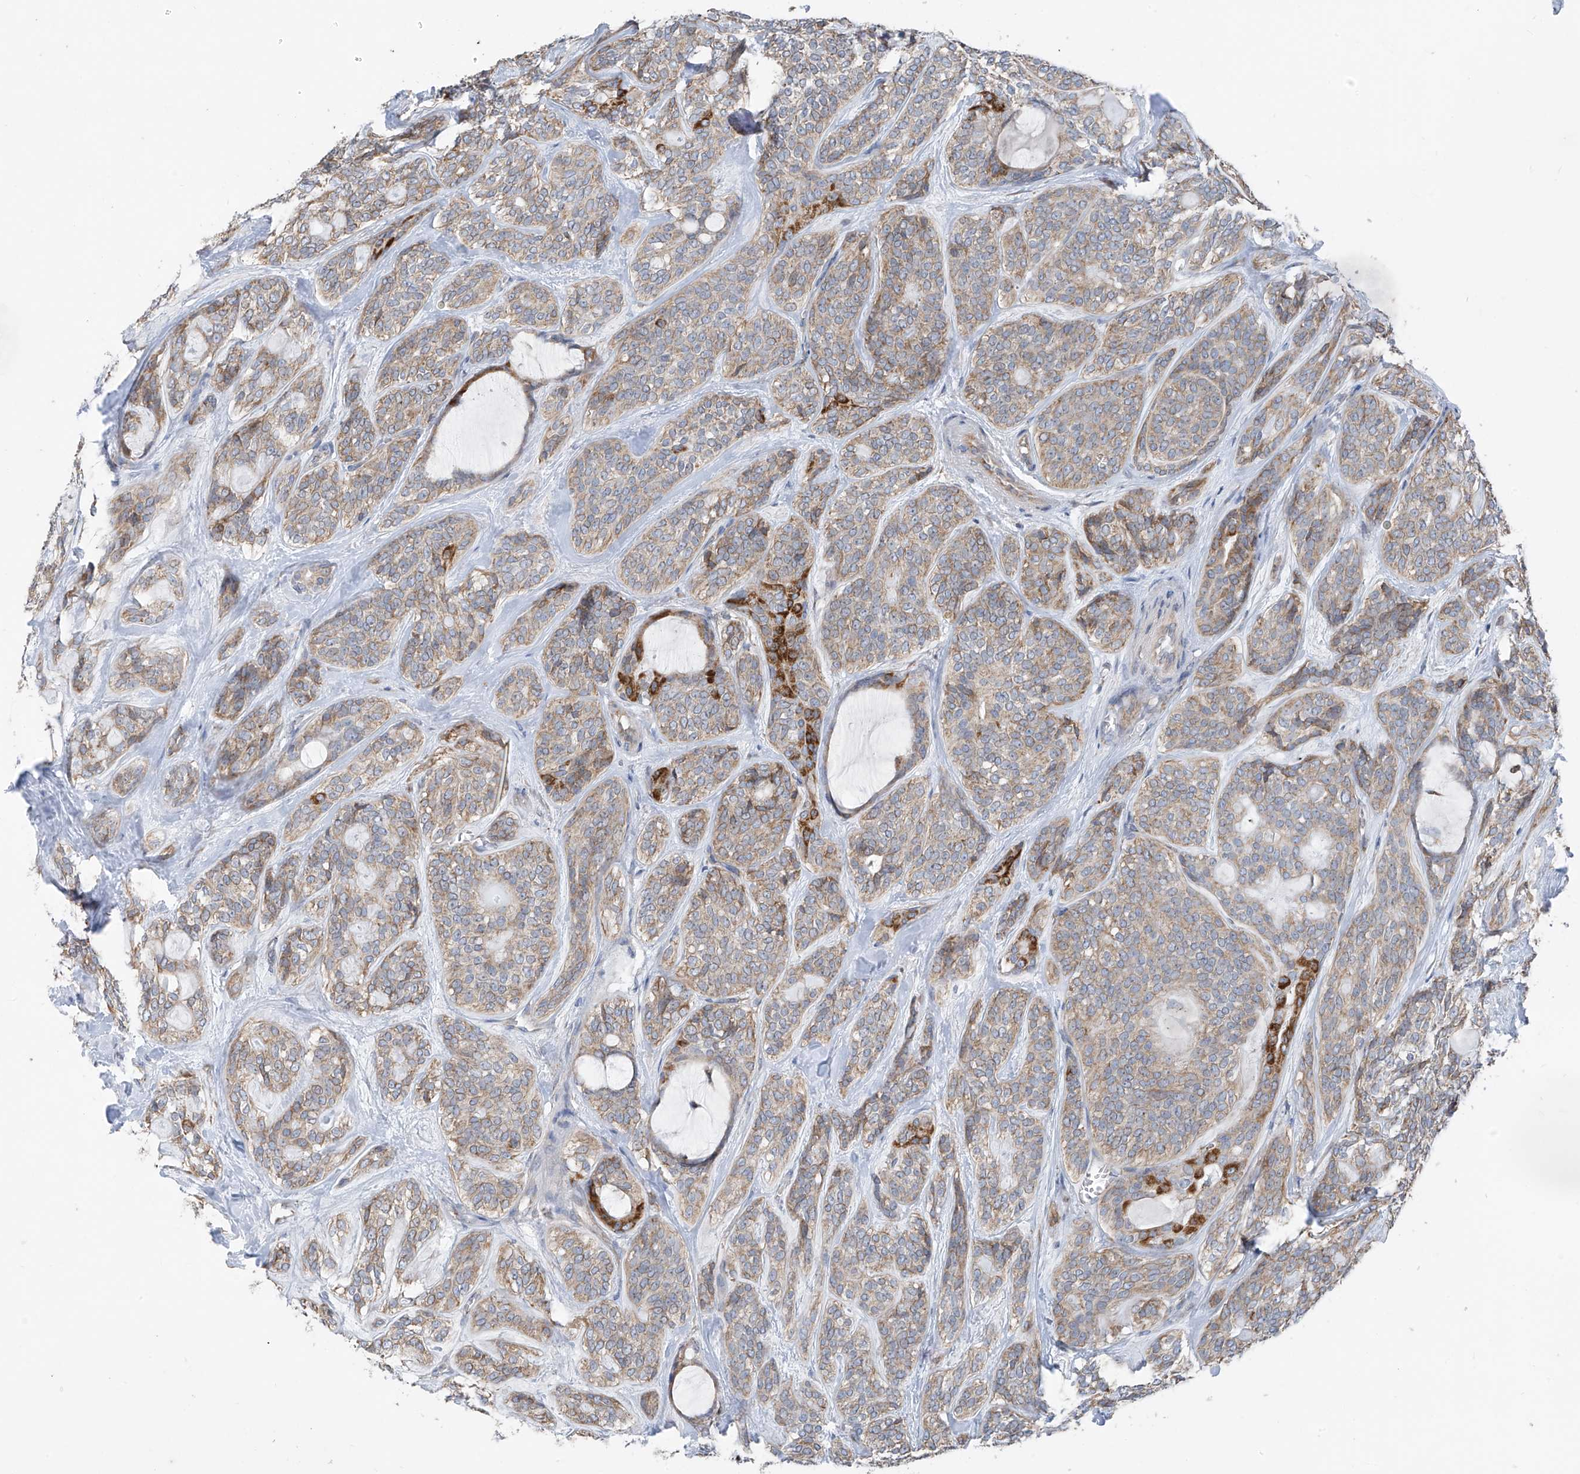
{"staining": {"intensity": "weak", "quantity": "25%-75%", "location": "cytoplasmic/membranous"}, "tissue": "head and neck cancer", "cell_type": "Tumor cells", "image_type": "cancer", "snomed": [{"axis": "morphology", "description": "Adenocarcinoma, NOS"}, {"axis": "topography", "description": "Head-Neck"}], "caption": "Immunohistochemistry (IHC) staining of adenocarcinoma (head and neck), which exhibits low levels of weak cytoplasmic/membranous staining in approximately 25%-75% of tumor cells indicating weak cytoplasmic/membranous protein expression. The staining was performed using DAB (3,3'-diaminobenzidine) (brown) for protein detection and nuclei were counterstained in hematoxylin (blue).", "gene": "EOMES", "patient": {"sex": "male", "age": 66}}